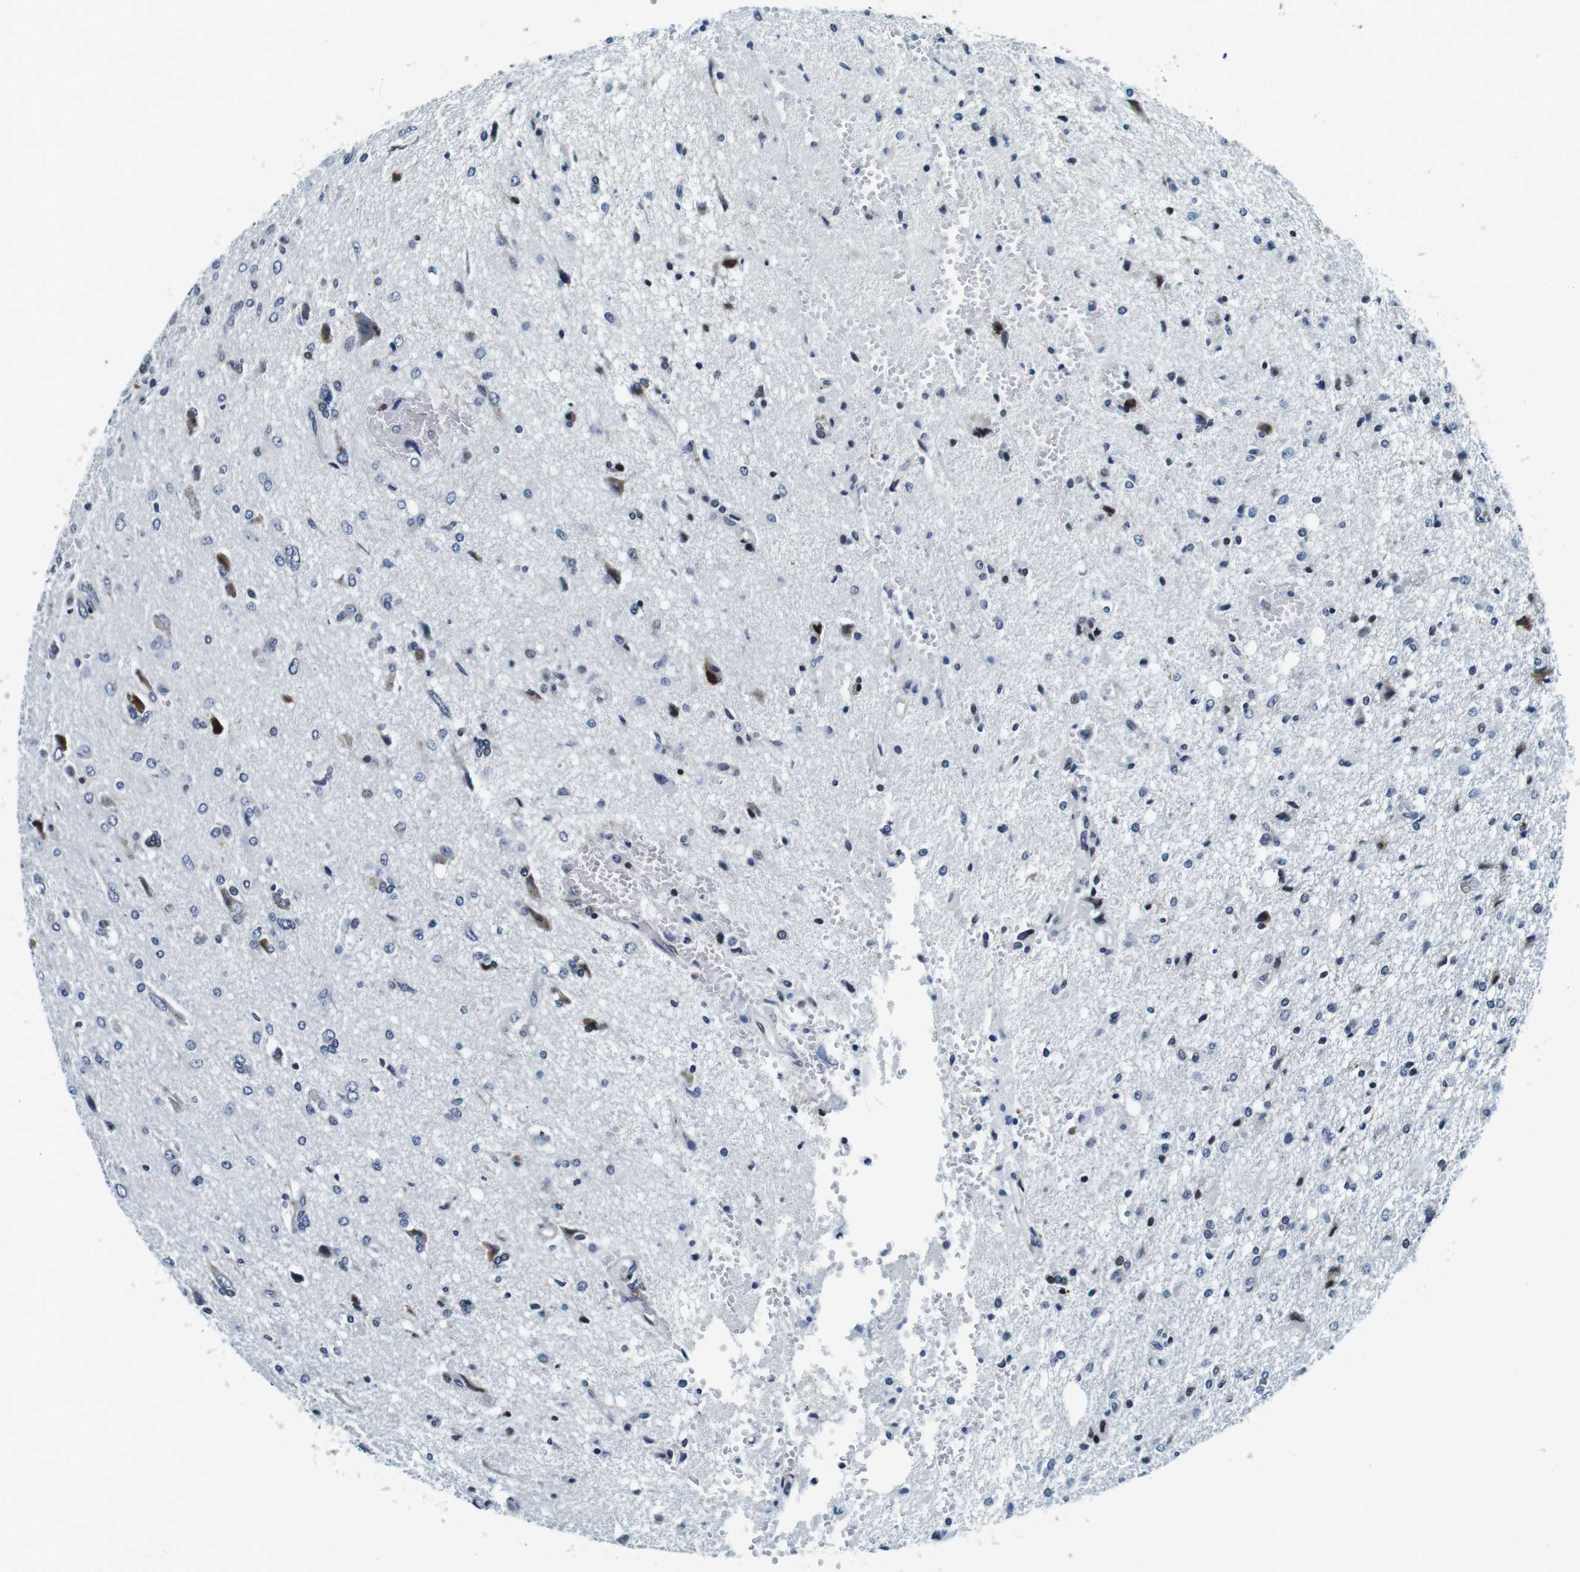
{"staining": {"intensity": "moderate", "quantity": "<25%", "location": "cytoplasmic/membranous"}, "tissue": "glioma", "cell_type": "Tumor cells", "image_type": "cancer", "snomed": [{"axis": "morphology", "description": "Glioma, malignant, High grade"}, {"axis": "topography", "description": "Brain"}], "caption": "Brown immunohistochemical staining in malignant glioma (high-grade) exhibits moderate cytoplasmic/membranous positivity in about <25% of tumor cells.", "gene": "FAR2", "patient": {"sex": "female", "age": 59}}